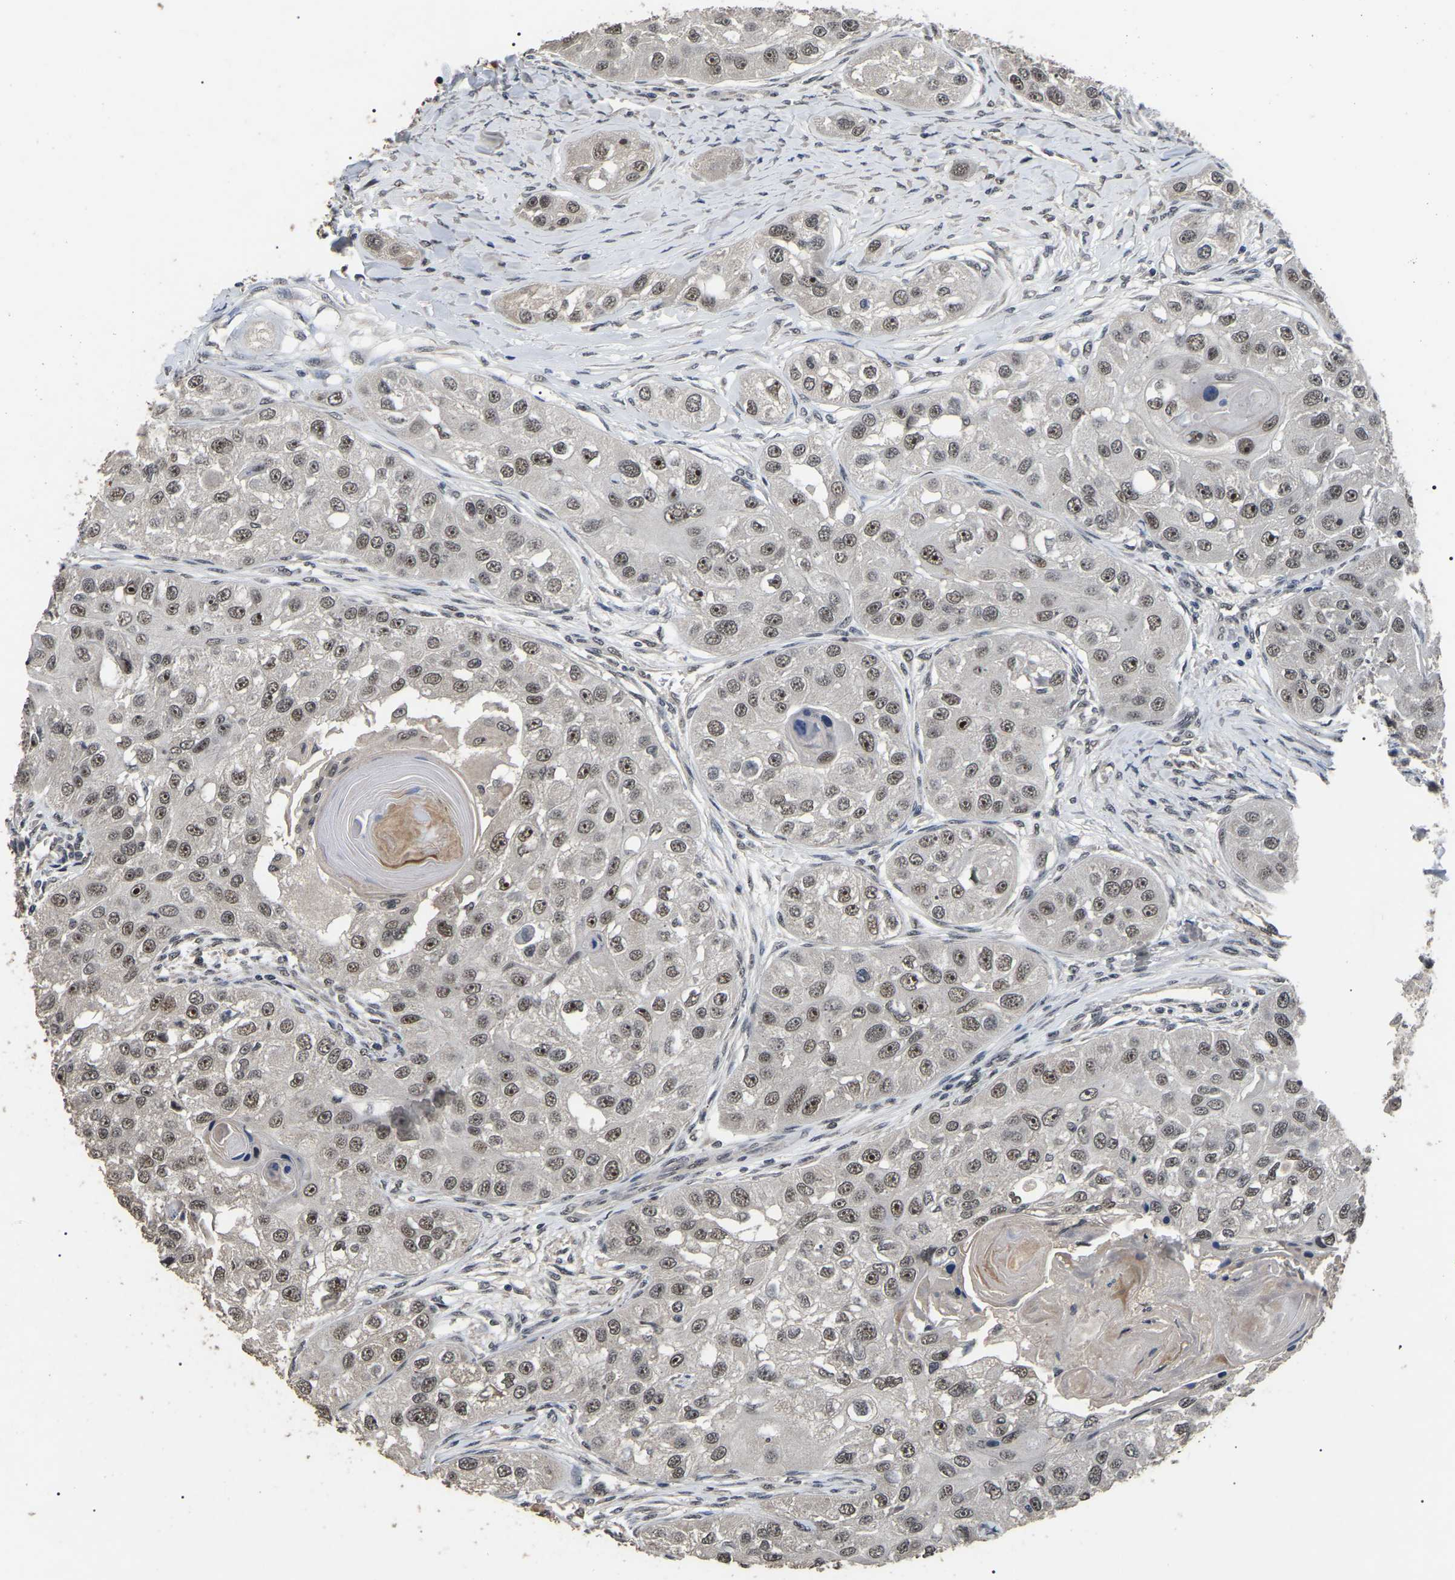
{"staining": {"intensity": "moderate", "quantity": ">75%", "location": "nuclear"}, "tissue": "head and neck cancer", "cell_type": "Tumor cells", "image_type": "cancer", "snomed": [{"axis": "morphology", "description": "Normal tissue, NOS"}, {"axis": "morphology", "description": "Squamous cell carcinoma, NOS"}, {"axis": "topography", "description": "Skeletal muscle"}, {"axis": "topography", "description": "Head-Neck"}], "caption": "Brown immunohistochemical staining in head and neck cancer reveals moderate nuclear expression in approximately >75% of tumor cells.", "gene": "PPM1E", "patient": {"sex": "male", "age": 51}}